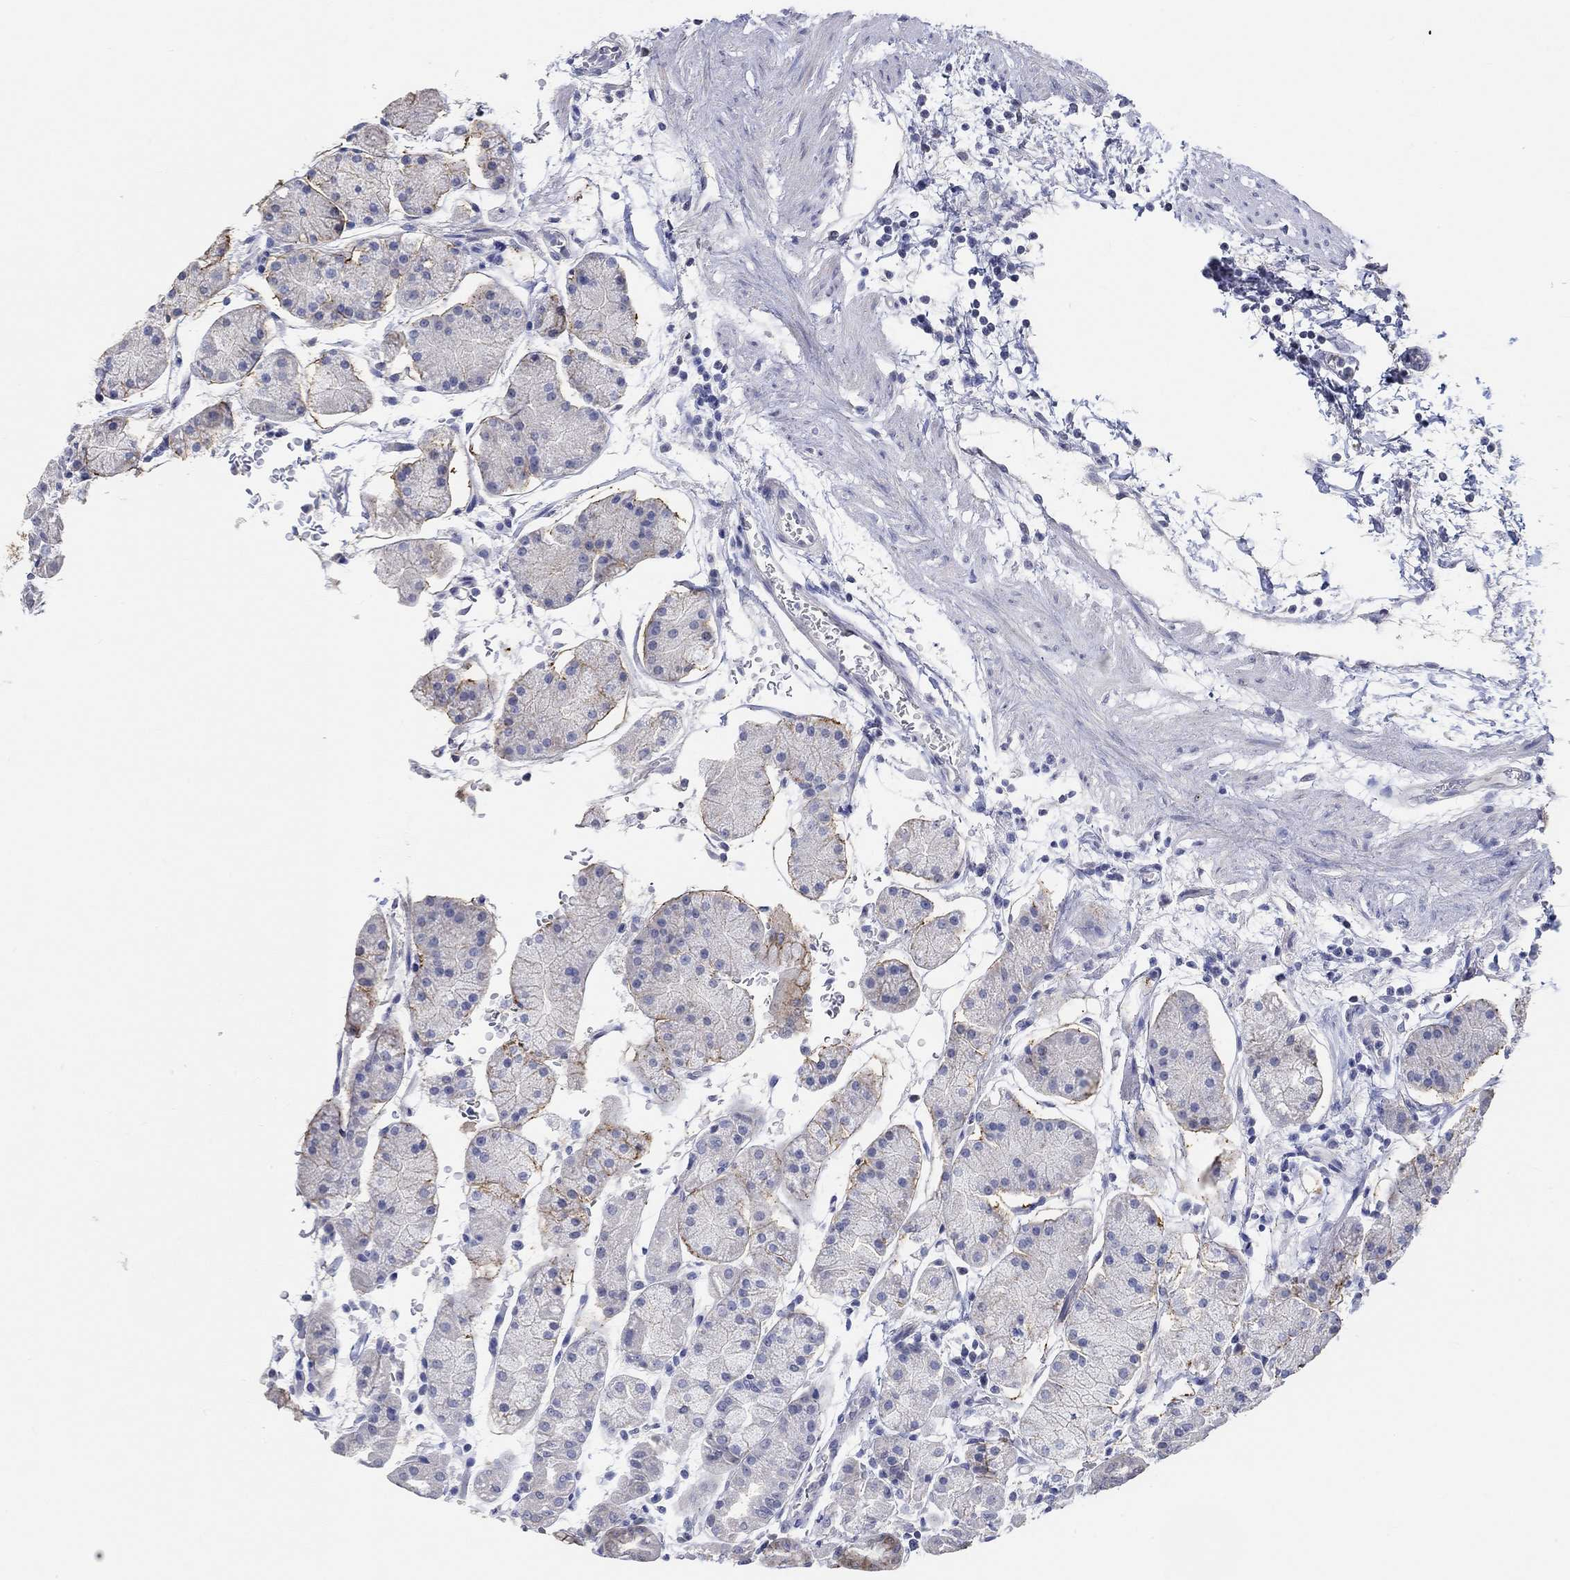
{"staining": {"intensity": "moderate", "quantity": "<25%", "location": "cytoplasmic/membranous"}, "tissue": "stomach", "cell_type": "Glandular cells", "image_type": "normal", "snomed": [{"axis": "morphology", "description": "Normal tissue, NOS"}, {"axis": "topography", "description": "Stomach"}], "caption": "Immunohistochemical staining of normal human stomach exhibits low levels of moderate cytoplasmic/membranous expression in about <25% of glandular cells.", "gene": "PNMA5", "patient": {"sex": "male", "age": 54}}